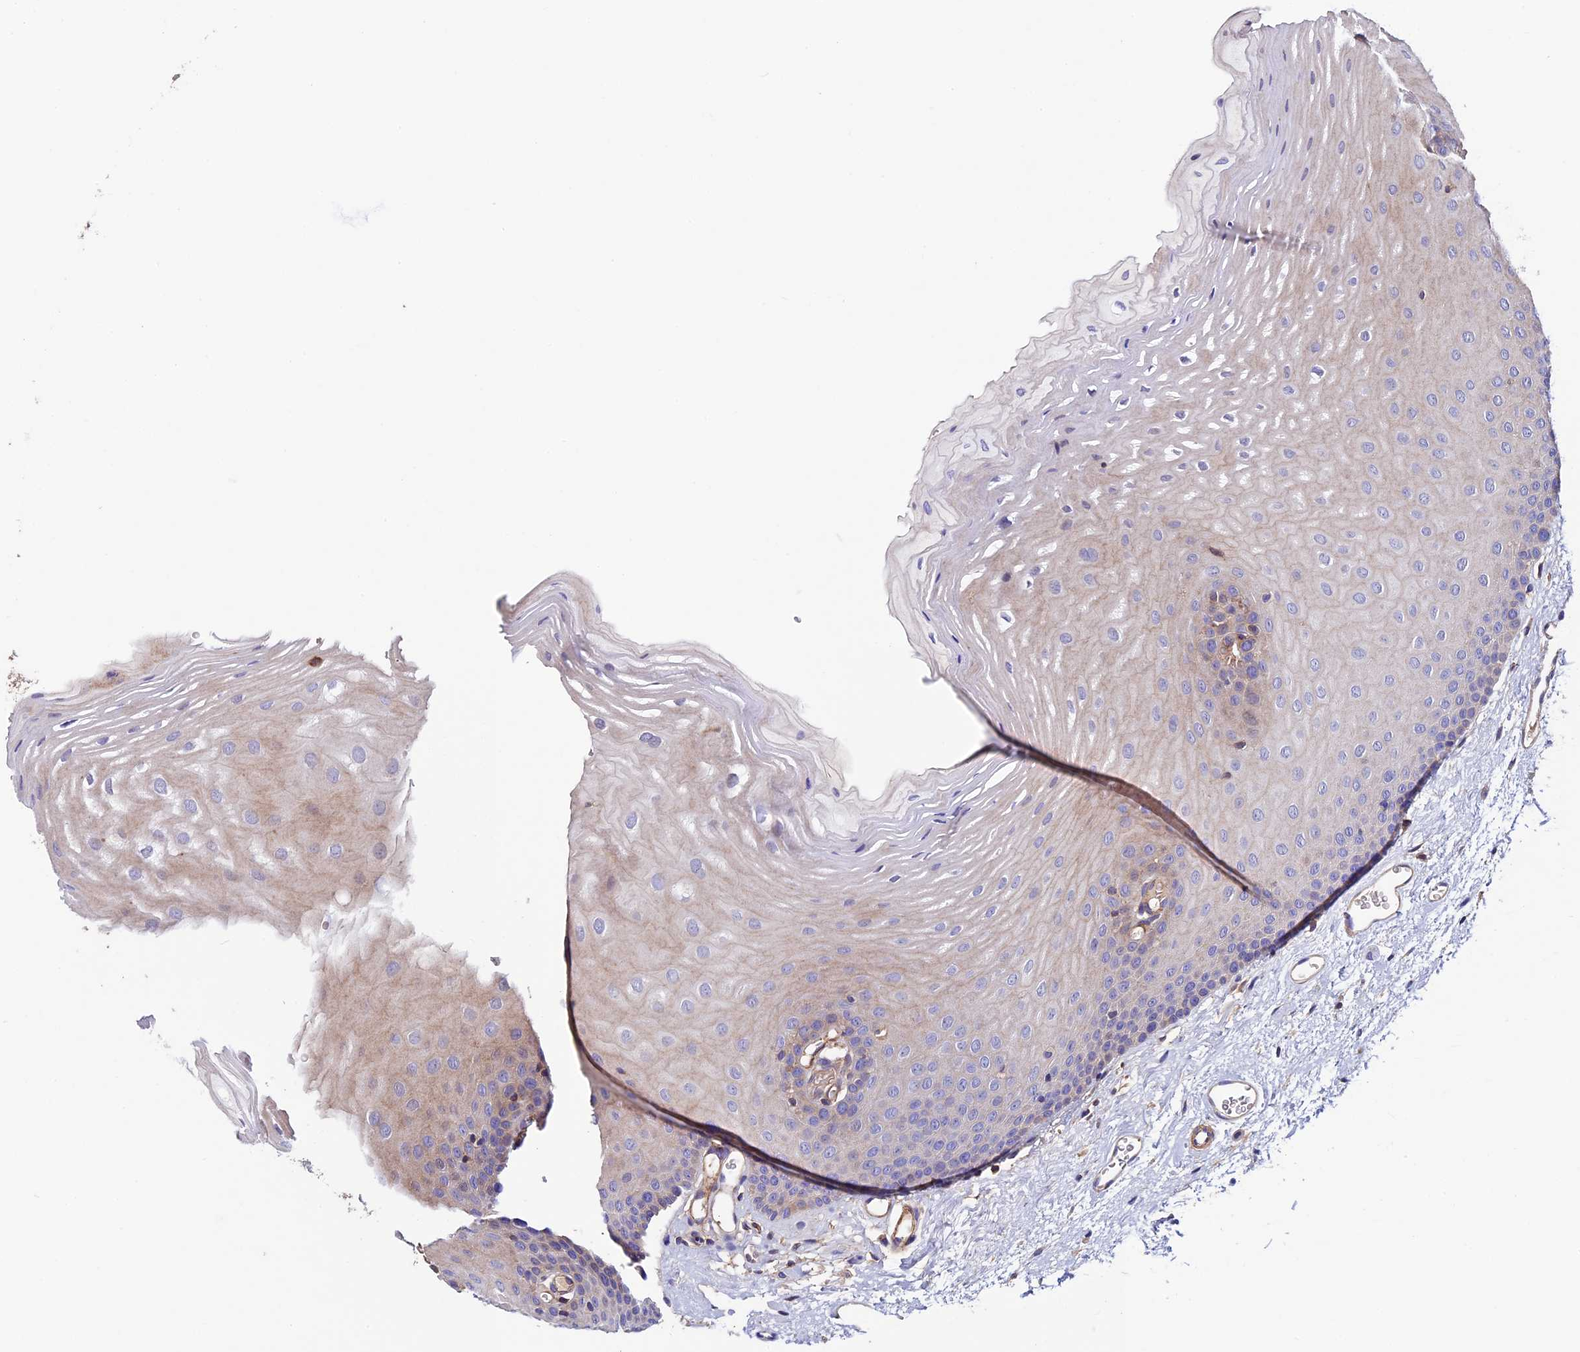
{"staining": {"intensity": "moderate", "quantity": "<25%", "location": "cytoplasmic/membranous"}, "tissue": "oral mucosa", "cell_type": "Squamous epithelial cells", "image_type": "normal", "snomed": [{"axis": "morphology", "description": "Normal tissue, NOS"}, {"axis": "topography", "description": "Oral tissue"}], "caption": "DAB (3,3'-diaminobenzidine) immunohistochemical staining of normal oral mucosa displays moderate cytoplasmic/membranous protein staining in about <25% of squamous epithelial cells. The protein is stained brown, and the nuclei are stained in blue (DAB IHC with brightfield microscopy, high magnification).", "gene": "EVA1B", "patient": {"sex": "female", "age": 70}}